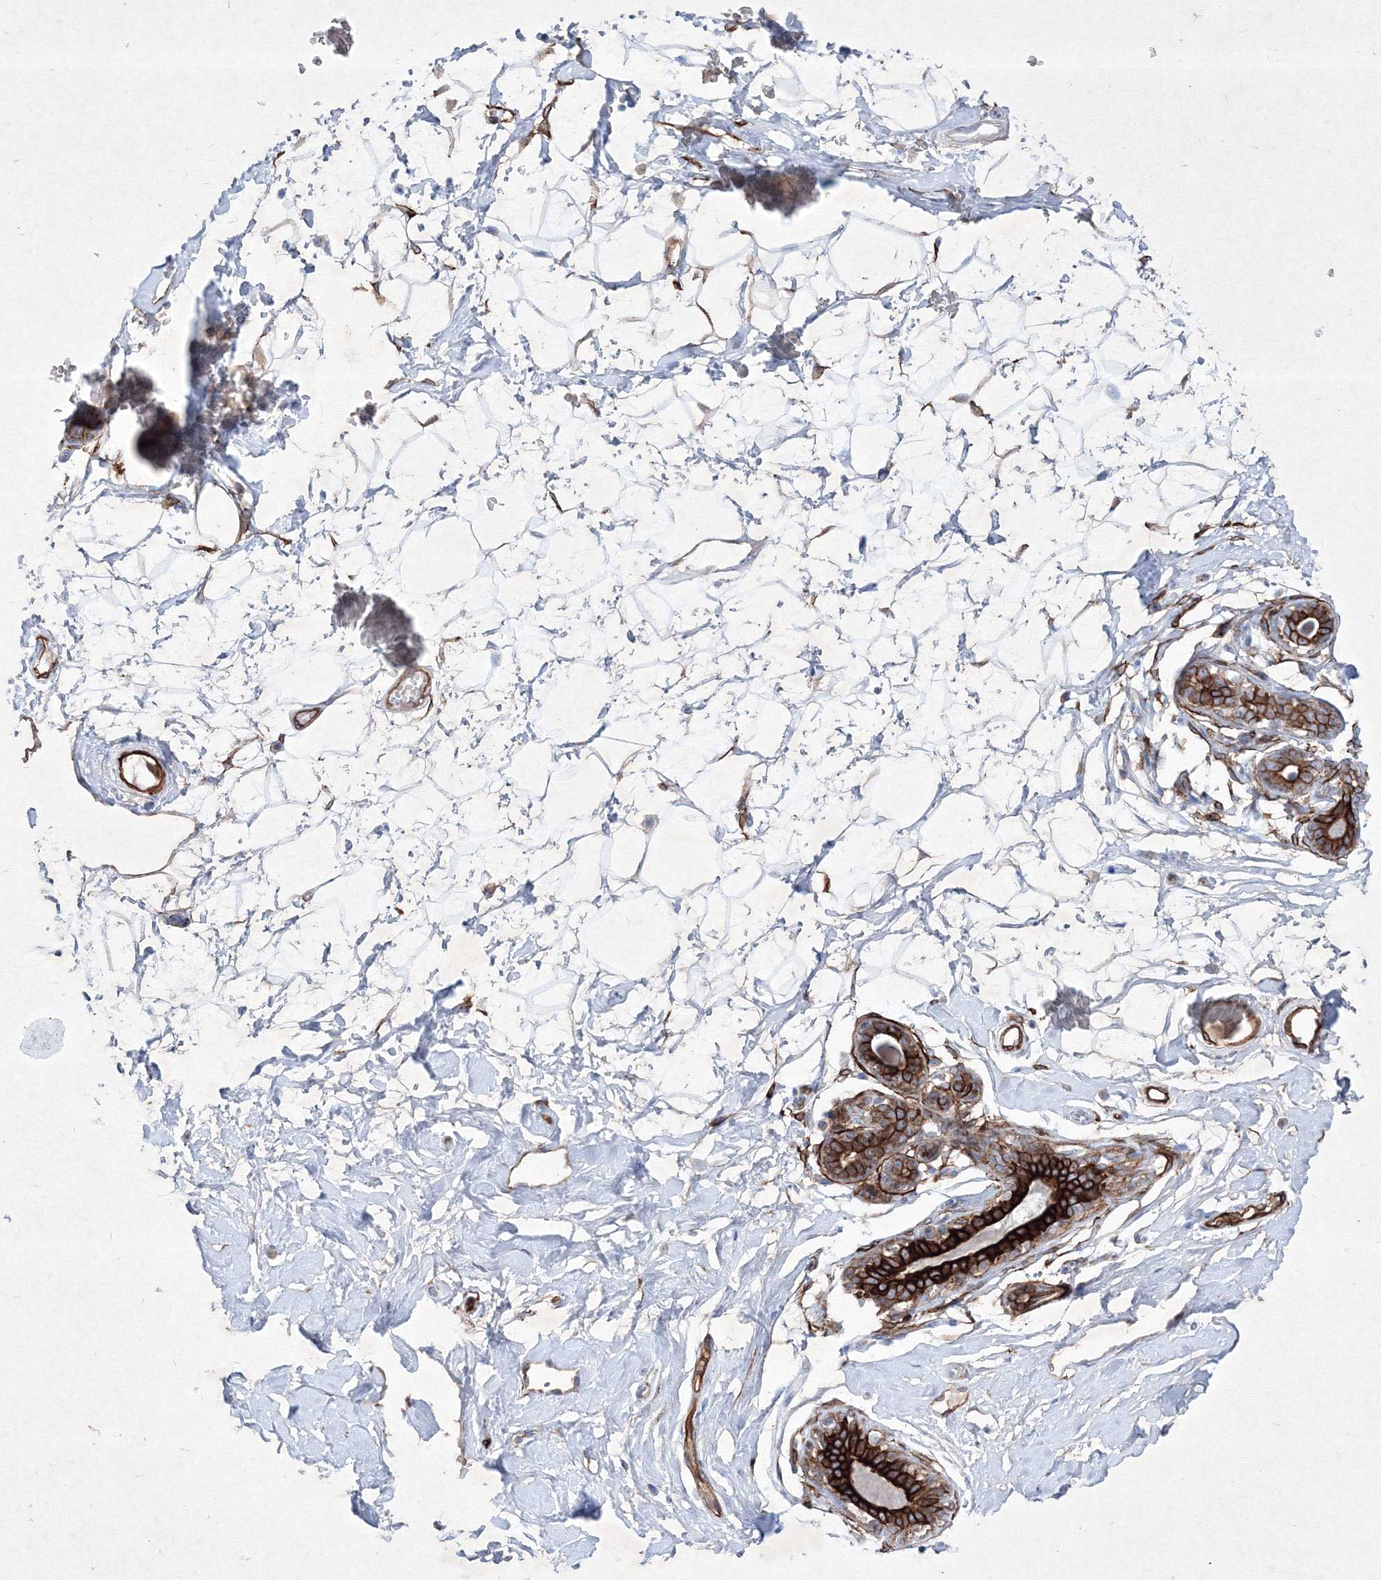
{"staining": {"intensity": "negative", "quantity": "none", "location": "none"}, "tissue": "breast", "cell_type": "Adipocytes", "image_type": "normal", "snomed": [{"axis": "morphology", "description": "Normal tissue, NOS"}, {"axis": "morphology", "description": "Adenoma, NOS"}, {"axis": "topography", "description": "Breast"}], "caption": "A photomicrograph of breast stained for a protein demonstrates no brown staining in adipocytes. (Immunohistochemistry (ihc), brightfield microscopy, high magnification).", "gene": "TMEM139", "patient": {"sex": "female", "age": 23}}